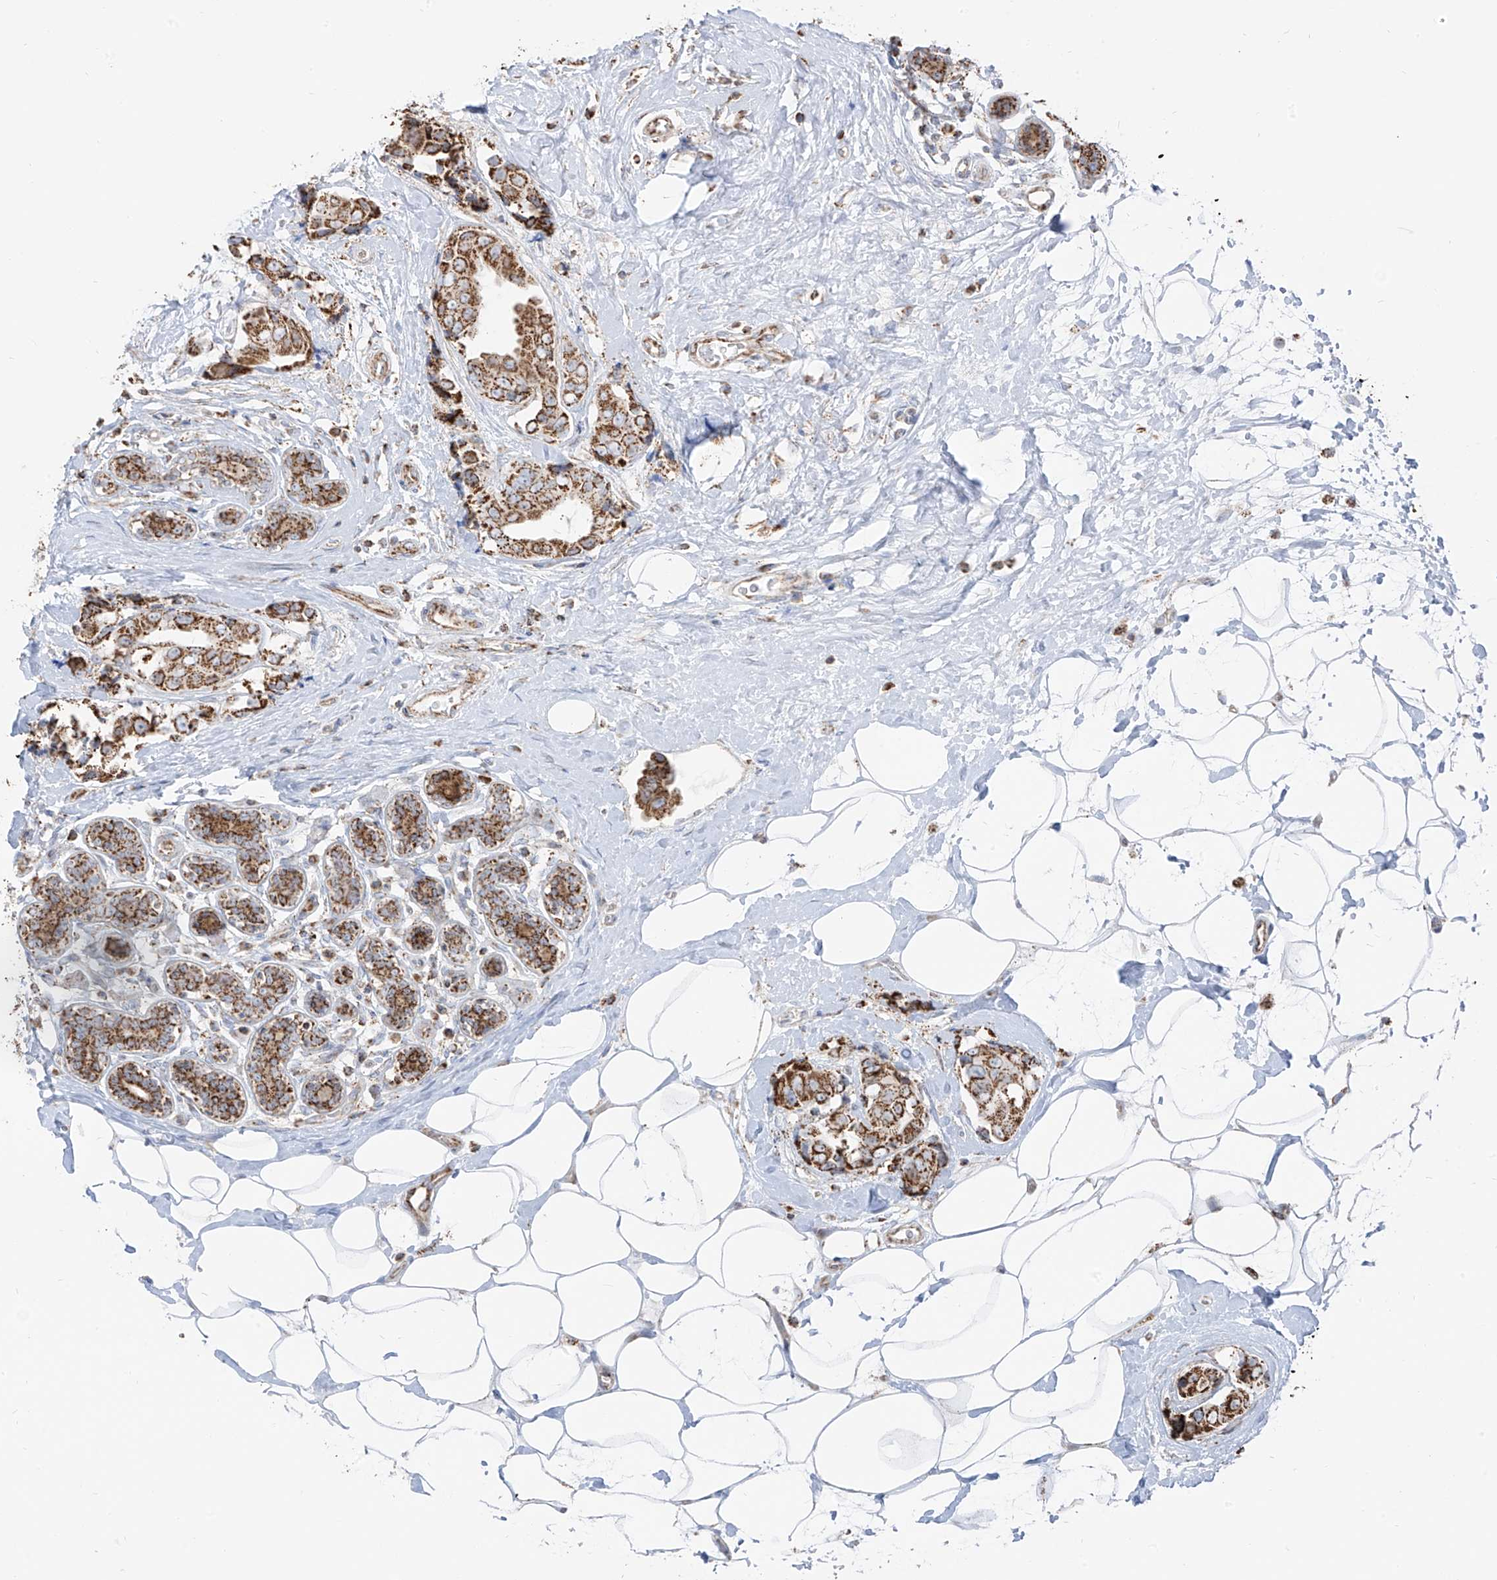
{"staining": {"intensity": "moderate", "quantity": ">75%", "location": "cytoplasmic/membranous"}, "tissue": "breast cancer", "cell_type": "Tumor cells", "image_type": "cancer", "snomed": [{"axis": "morphology", "description": "Normal tissue, NOS"}, {"axis": "morphology", "description": "Duct carcinoma"}, {"axis": "topography", "description": "Breast"}], "caption": "This histopathology image reveals IHC staining of human breast invasive ductal carcinoma, with medium moderate cytoplasmic/membranous expression in about >75% of tumor cells.", "gene": "ETHE1", "patient": {"sex": "female", "age": 39}}